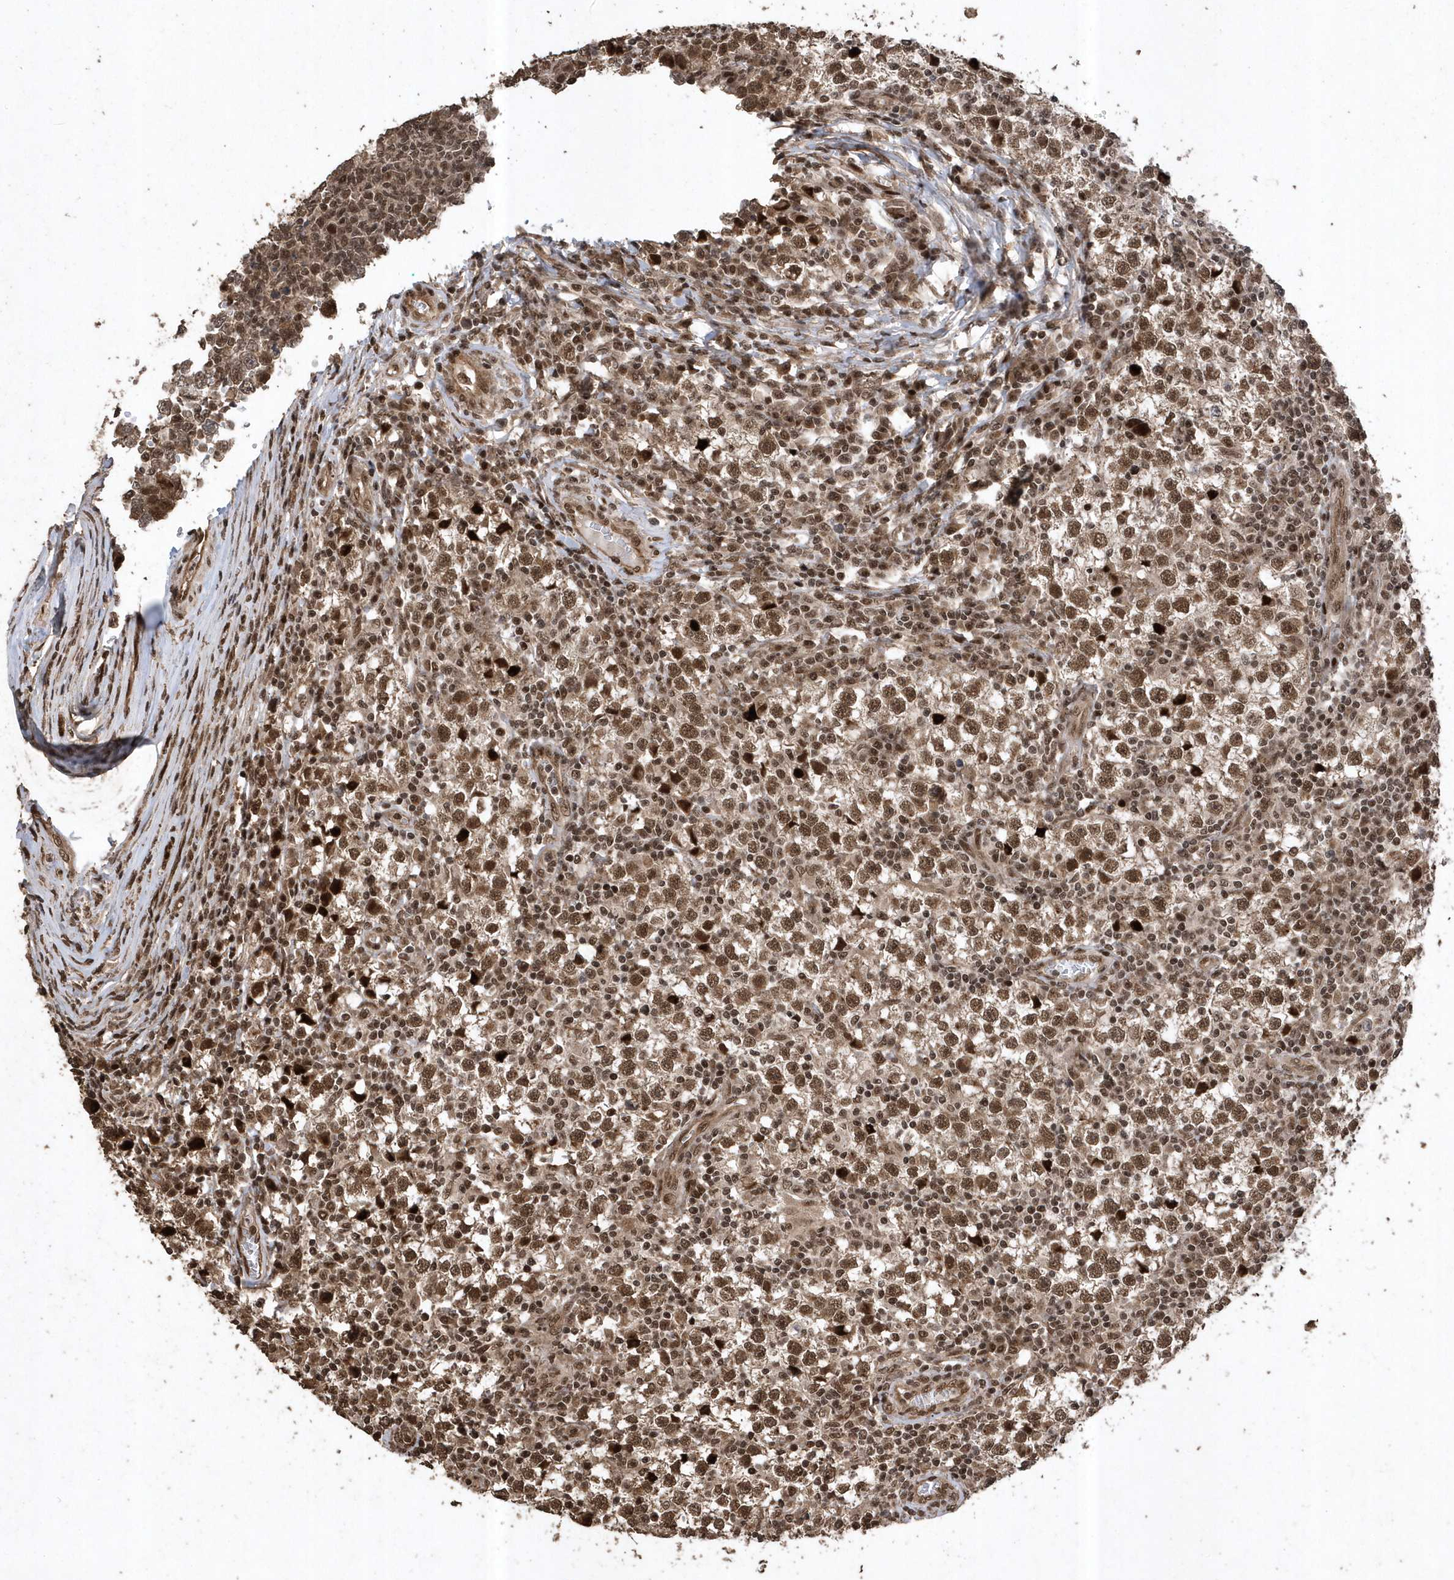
{"staining": {"intensity": "moderate", "quantity": ">75%", "location": "nuclear"}, "tissue": "testis cancer", "cell_type": "Tumor cells", "image_type": "cancer", "snomed": [{"axis": "morphology", "description": "Seminoma, NOS"}, {"axis": "topography", "description": "Testis"}], "caption": "Immunohistochemical staining of human testis seminoma exhibits moderate nuclear protein positivity in about >75% of tumor cells.", "gene": "INTS12", "patient": {"sex": "male", "age": 65}}